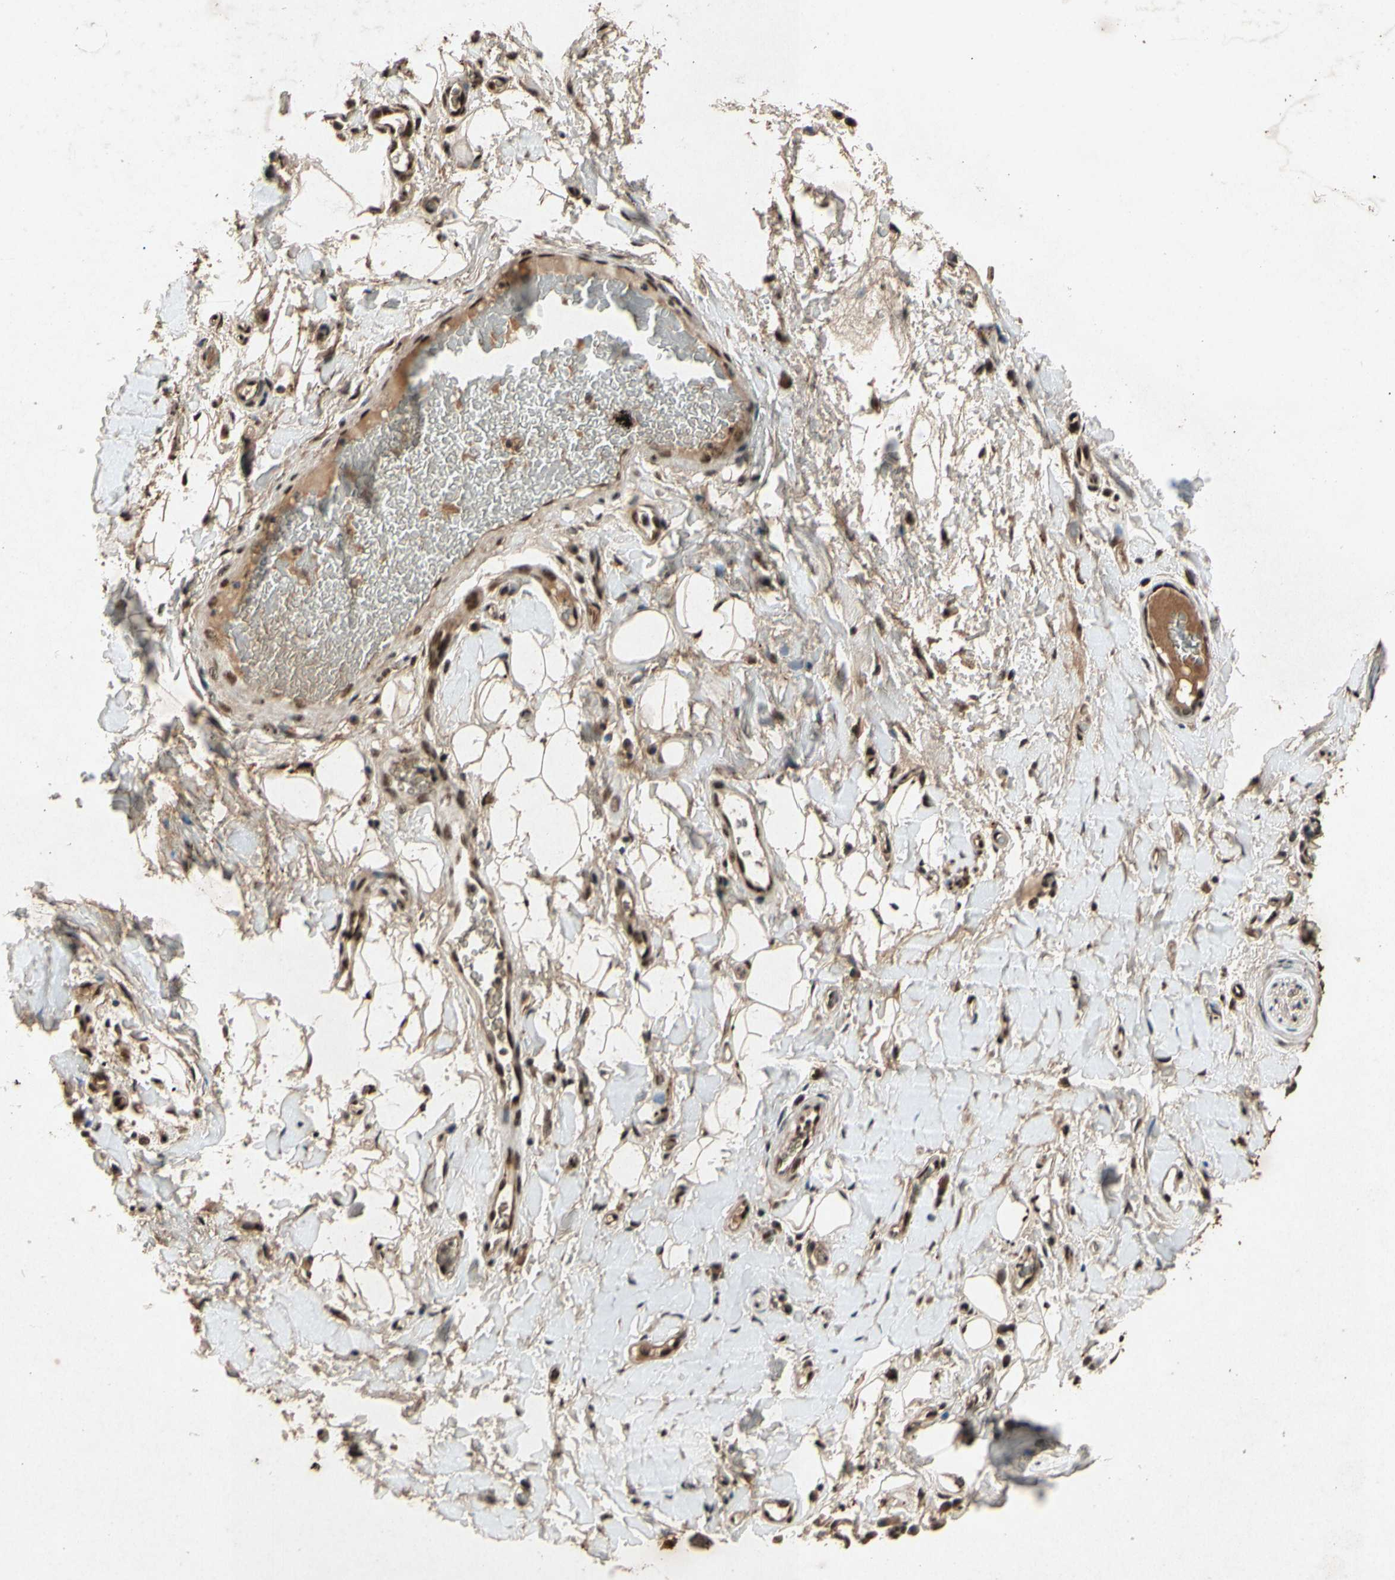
{"staining": {"intensity": "moderate", "quantity": ">75%", "location": "cytoplasmic/membranous,nuclear"}, "tissue": "adipose tissue", "cell_type": "Adipocytes", "image_type": "normal", "snomed": [{"axis": "morphology", "description": "Normal tissue, NOS"}, {"axis": "morphology", "description": "Adenocarcinoma, NOS"}, {"axis": "topography", "description": "Esophagus"}], "caption": "Moderate cytoplasmic/membranous,nuclear protein staining is appreciated in about >75% of adipocytes in adipose tissue. The staining was performed using DAB (3,3'-diaminobenzidine), with brown indicating positive protein expression. Nuclei are stained blue with hematoxylin.", "gene": "PML", "patient": {"sex": "male", "age": 62}}